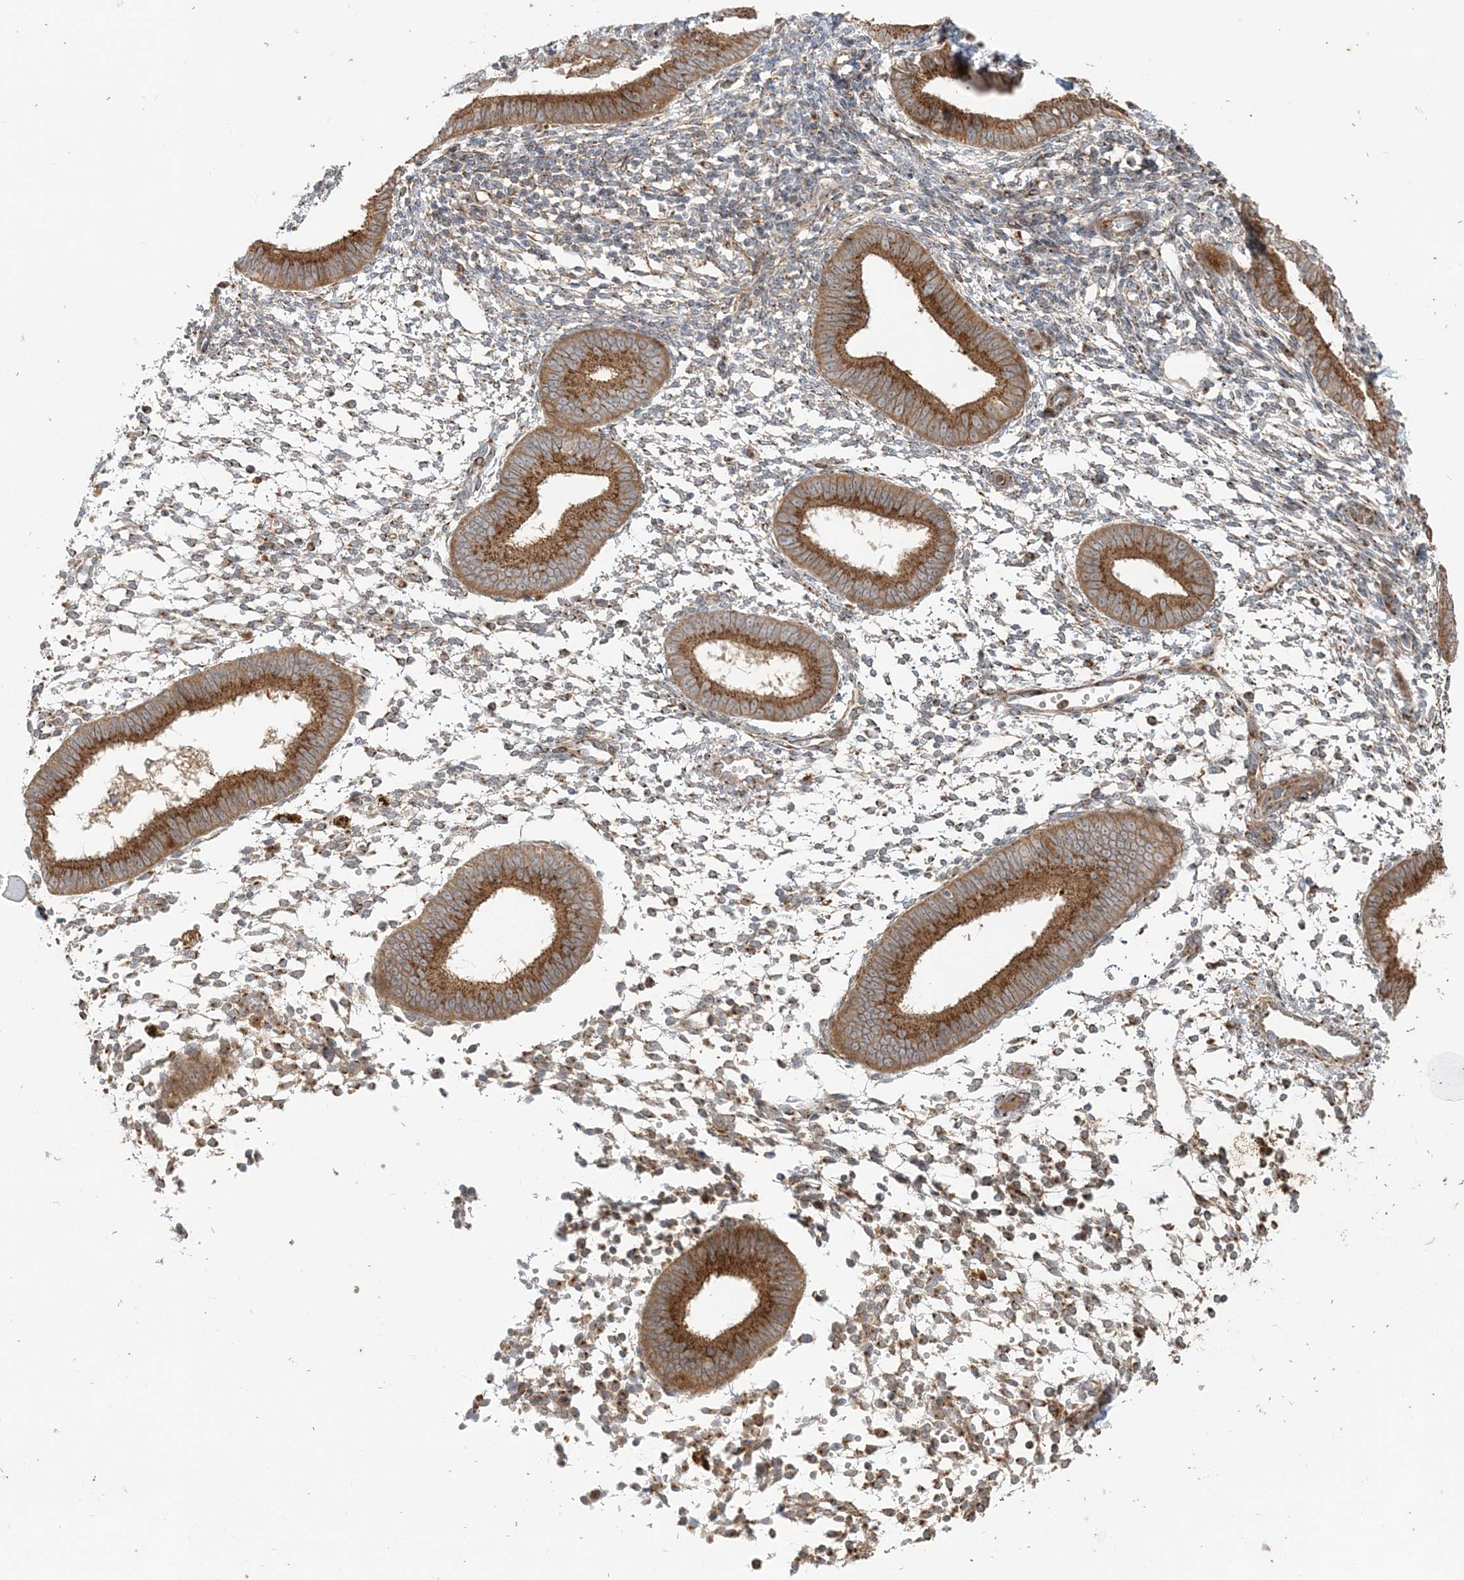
{"staining": {"intensity": "weak", "quantity": ">75%", "location": "cytoplasmic/membranous"}, "tissue": "endometrium", "cell_type": "Cells in endometrial stroma", "image_type": "normal", "snomed": [{"axis": "morphology", "description": "Normal tissue, NOS"}, {"axis": "topography", "description": "Uterus"}, {"axis": "topography", "description": "Endometrium"}], "caption": "High-power microscopy captured an IHC photomicrograph of benign endometrium, revealing weak cytoplasmic/membranous positivity in approximately >75% of cells in endometrial stroma.", "gene": "ABCC3", "patient": {"sex": "female", "age": 48}}